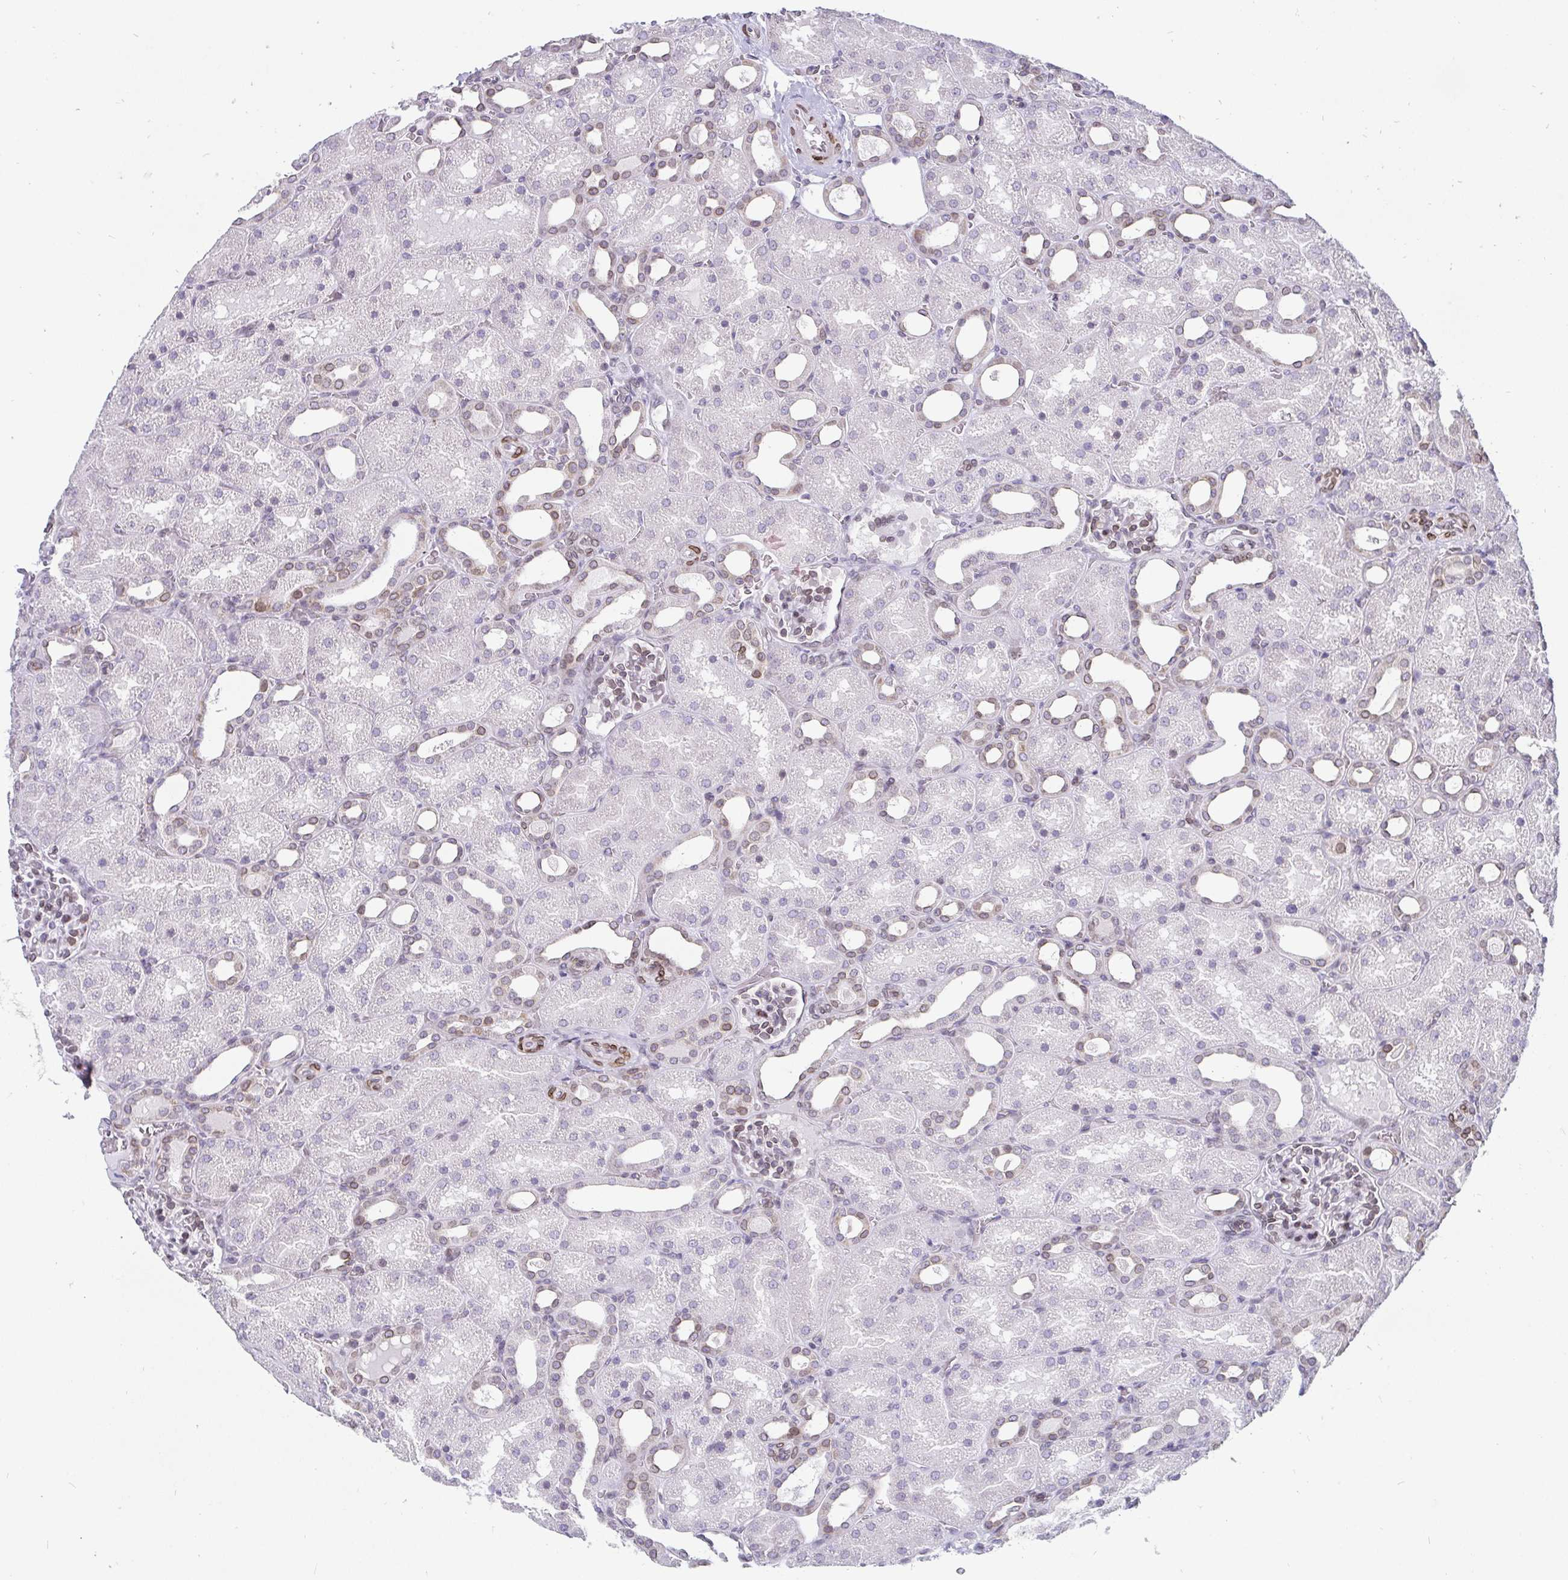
{"staining": {"intensity": "moderate", "quantity": "25%-75%", "location": "nuclear"}, "tissue": "kidney", "cell_type": "Cells in glomeruli", "image_type": "normal", "snomed": [{"axis": "morphology", "description": "Normal tissue, NOS"}, {"axis": "topography", "description": "Kidney"}], "caption": "IHC staining of benign kidney, which demonstrates medium levels of moderate nuclear positivity in about 25%-75% of cells in glomeruli indicating moderate nuclear protein expression. The staining was performed using DAB (brown) for protein detection and nuclei were counterstained in hematoxylin (blue).", "gene": "EMD", "patient": {"sex": "male", "age": 2}}